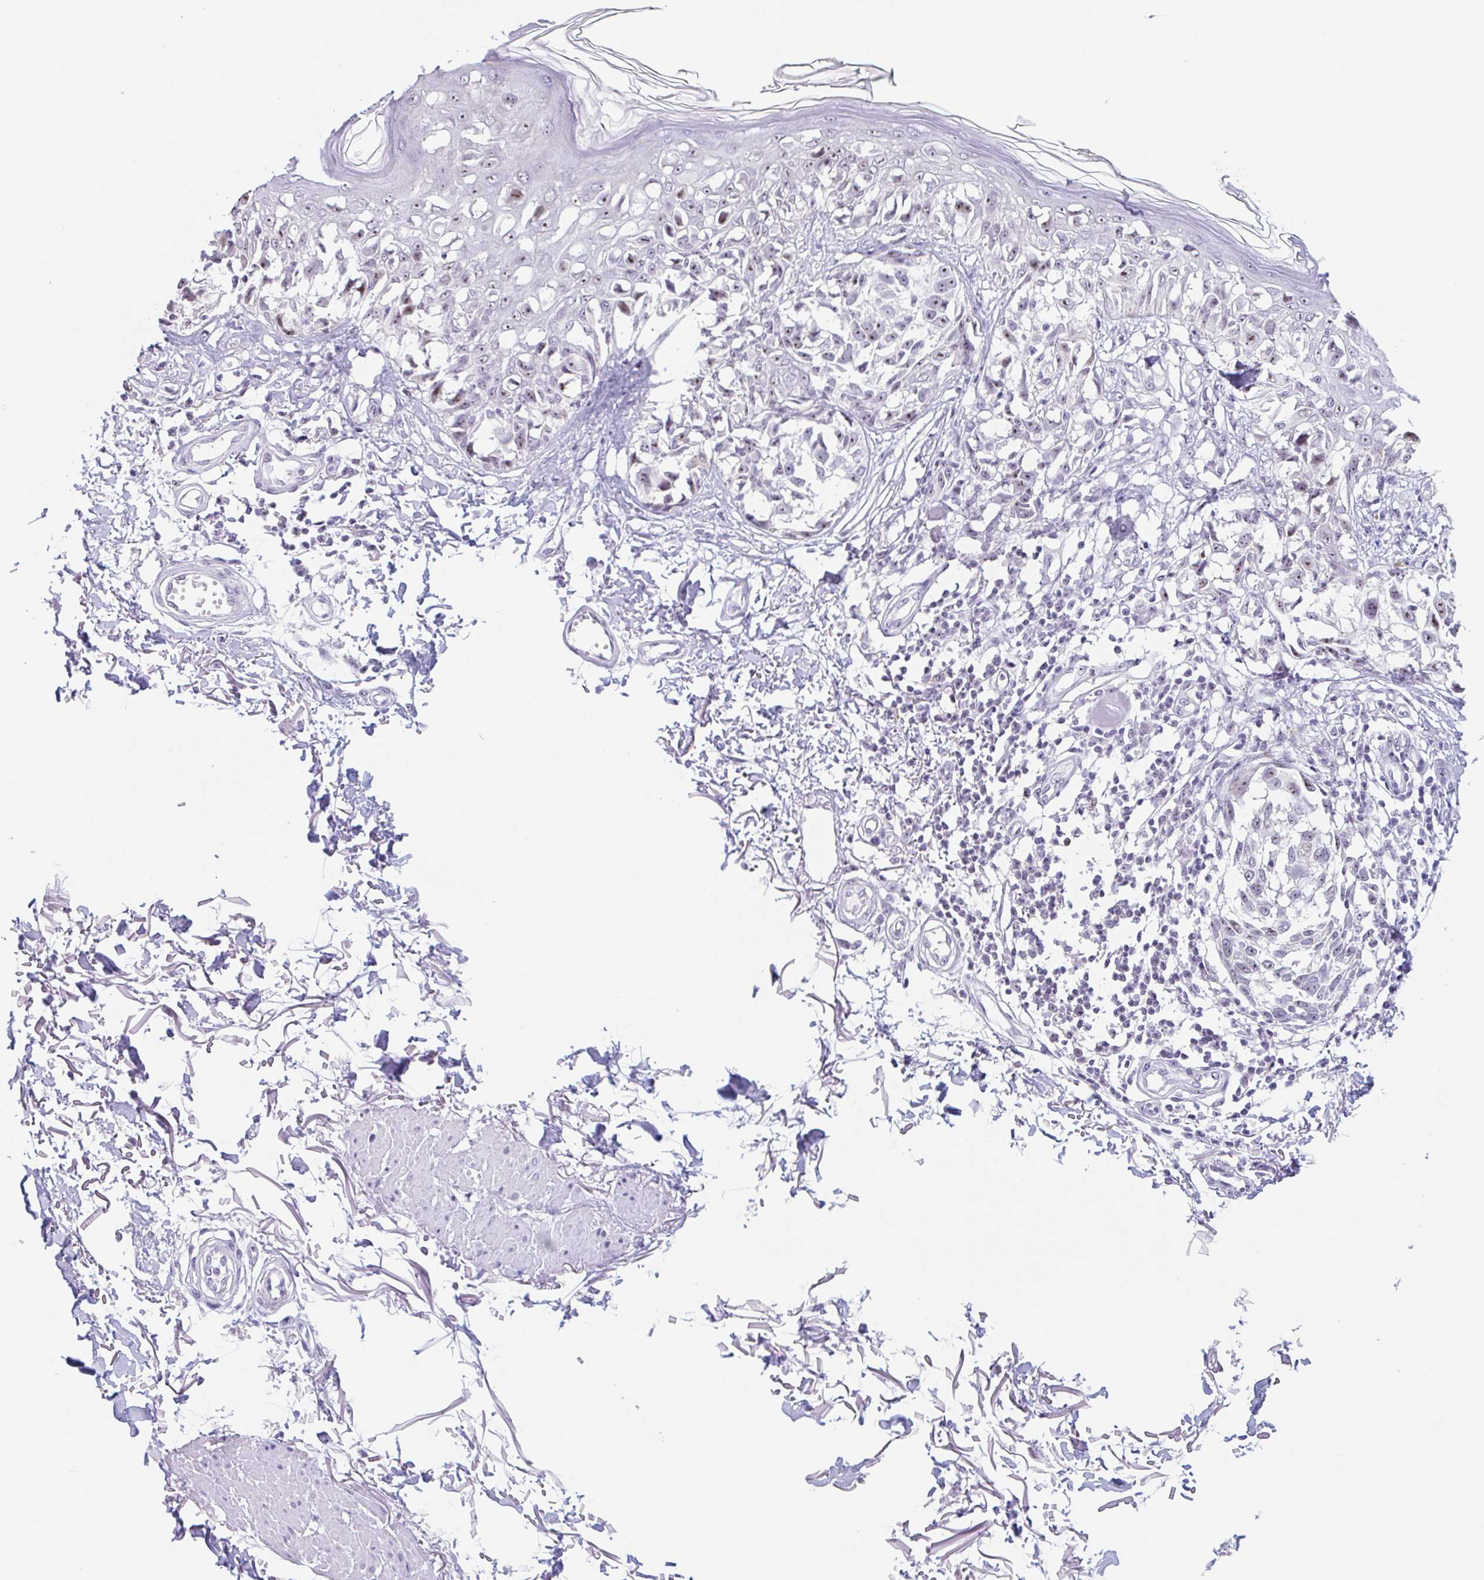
{"staining": {"intensity": "moderate", "quantity": "25%-75%", "location": "nuclear"}, "tissue": "melanoma", "cell_type": "Tumor cells", "image_type": "cancer", "snomed": [{"axis": "morphology", "description": "Malignant melanoma, NOS"}, {"axis": "topography", "description": "Skin"}], "caption": "DAB immunohistochemical staining of malignant melanoma reveals moderate nuclear protein staining in about 25%-75% of tumor cells.", "gene": "LENG9", "patient": {"sex": "male", "age": 73}}